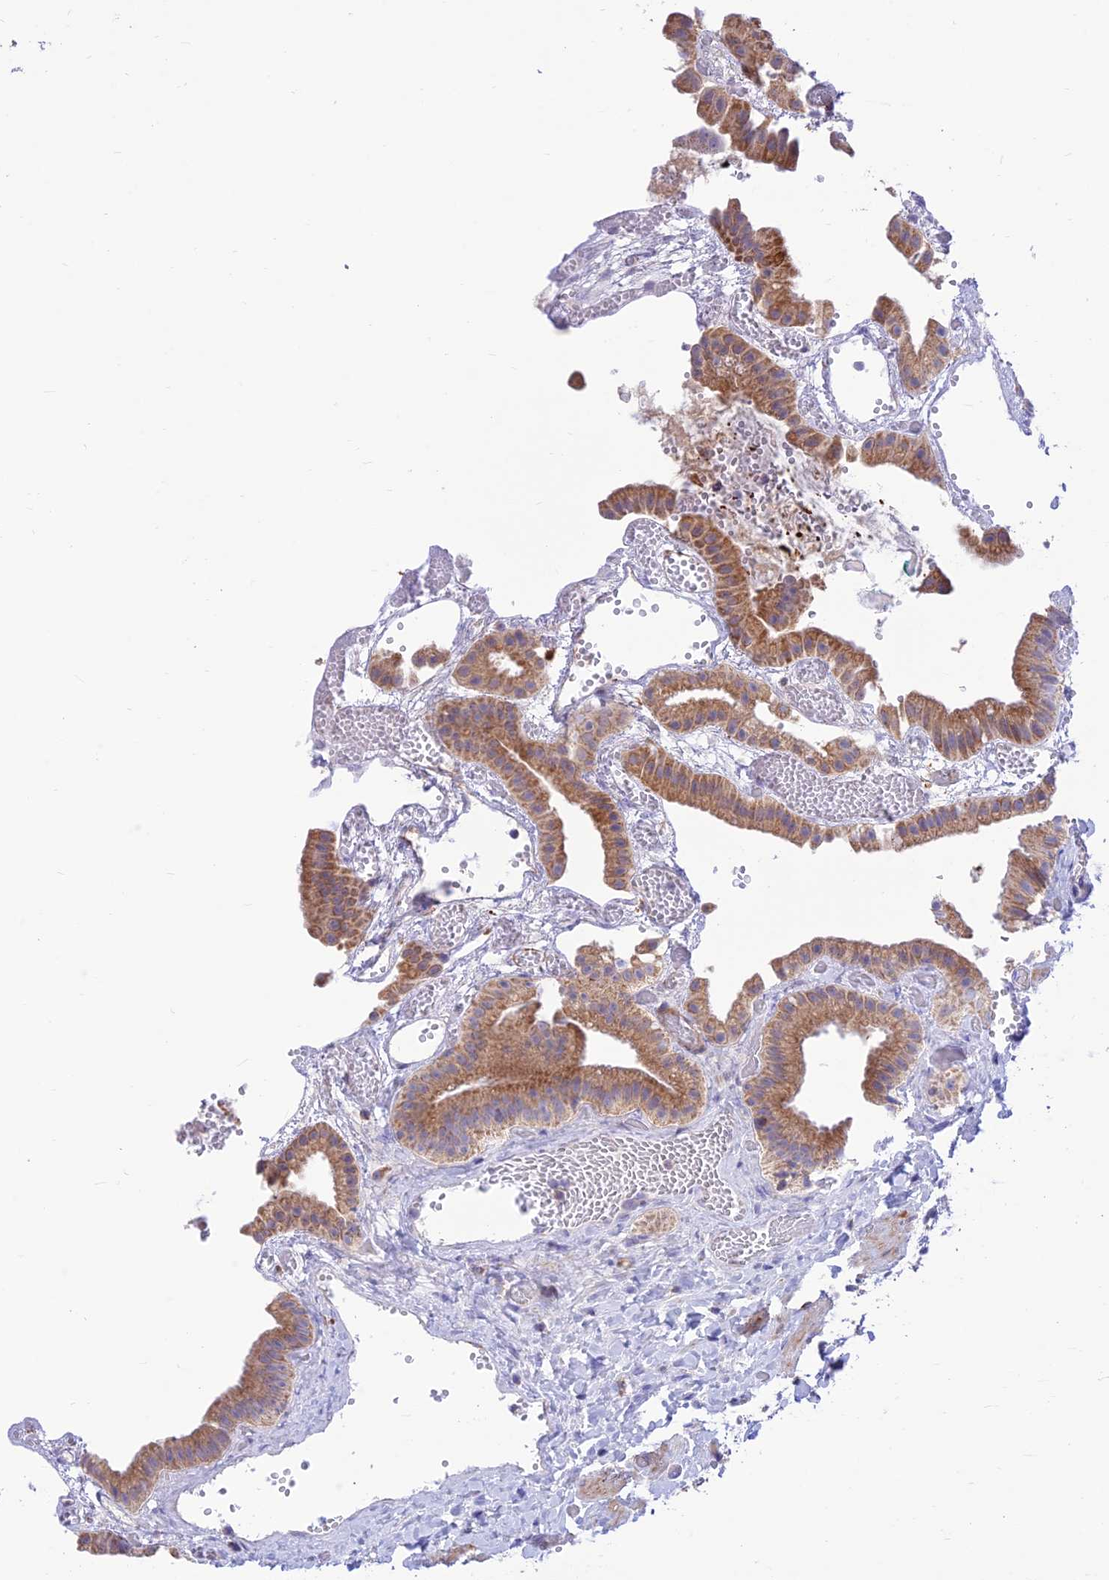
{"staining": {"intensity": "moderate", "quantity": ">75%", "location": "cytoplasmic/membranous"}, "tissue": "gallbladder", "cell_type": "Glandular cells", "image_type": "normal", "snomed": [{"axis": "morphology", "description": "Normal tissue, NOS"}, {"axis": "topography", "description": "Gallbladder"}], "caption": "DAB immunohistochemical staining of benign human gallbladder displays moderate cytoplasmic/membranous protein staining in about >75% of glandular cells.", "gene": "FAM186B", "patient": {"sex": "female", "age": 64}}